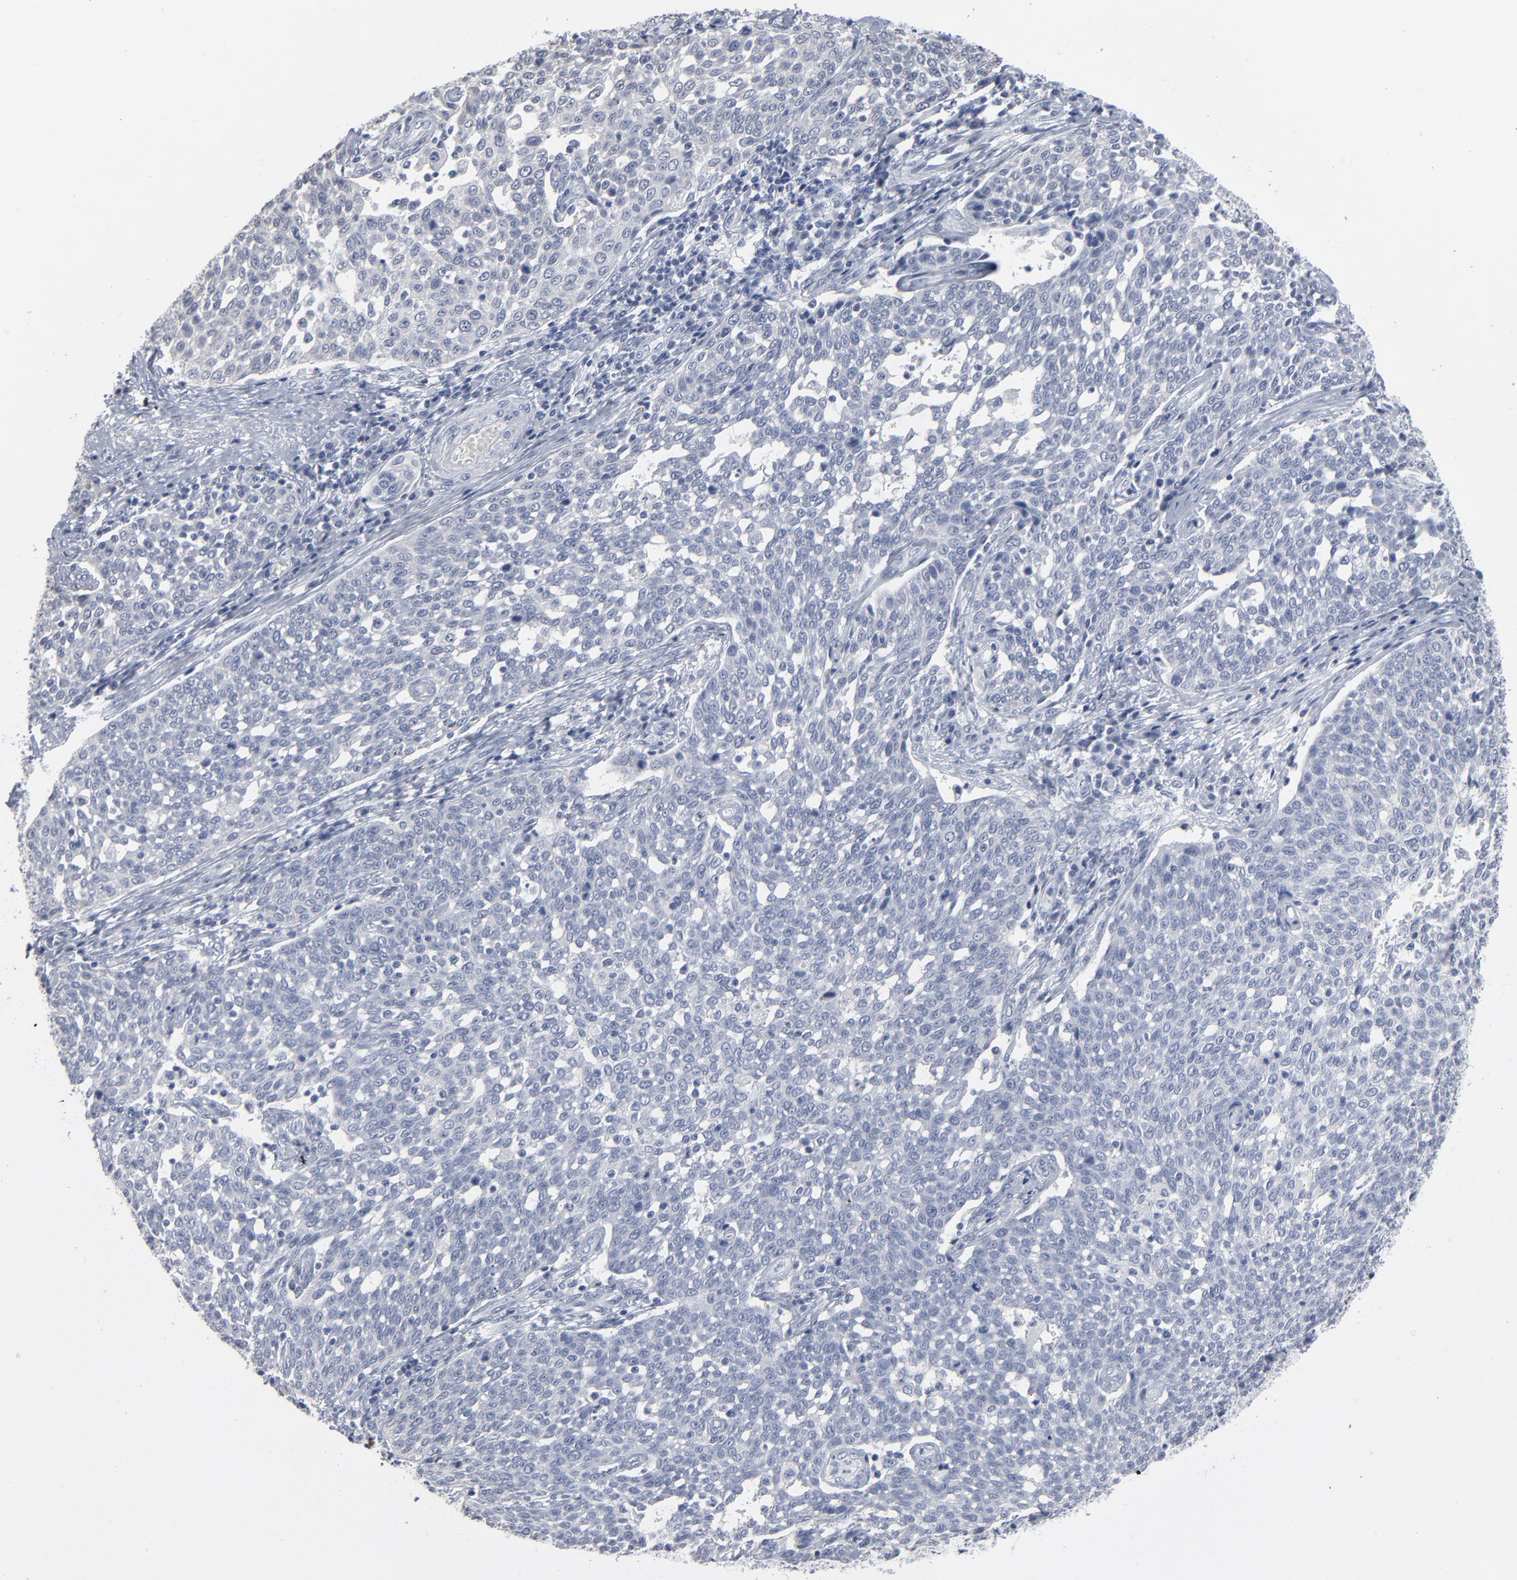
{"staining": {"intensity": "negative", "quantity": "none", "location": "none"}, "tissue": "cervical cancer", "cell_type": "Tumor cells", "image_type": "cancer", "snomed": [{"axis": "morphology", "description": "Squamous cell carcinoma, NOS"}, {"axis": "topography", "description": "Cervix"}], "caption": "Photomicrograph shows no protein staining in tumor cells of squamous cell carcinoma (cervical) tissue.", "gene": "PAGE1", "patient": {"sex": "female", "age": 34}}